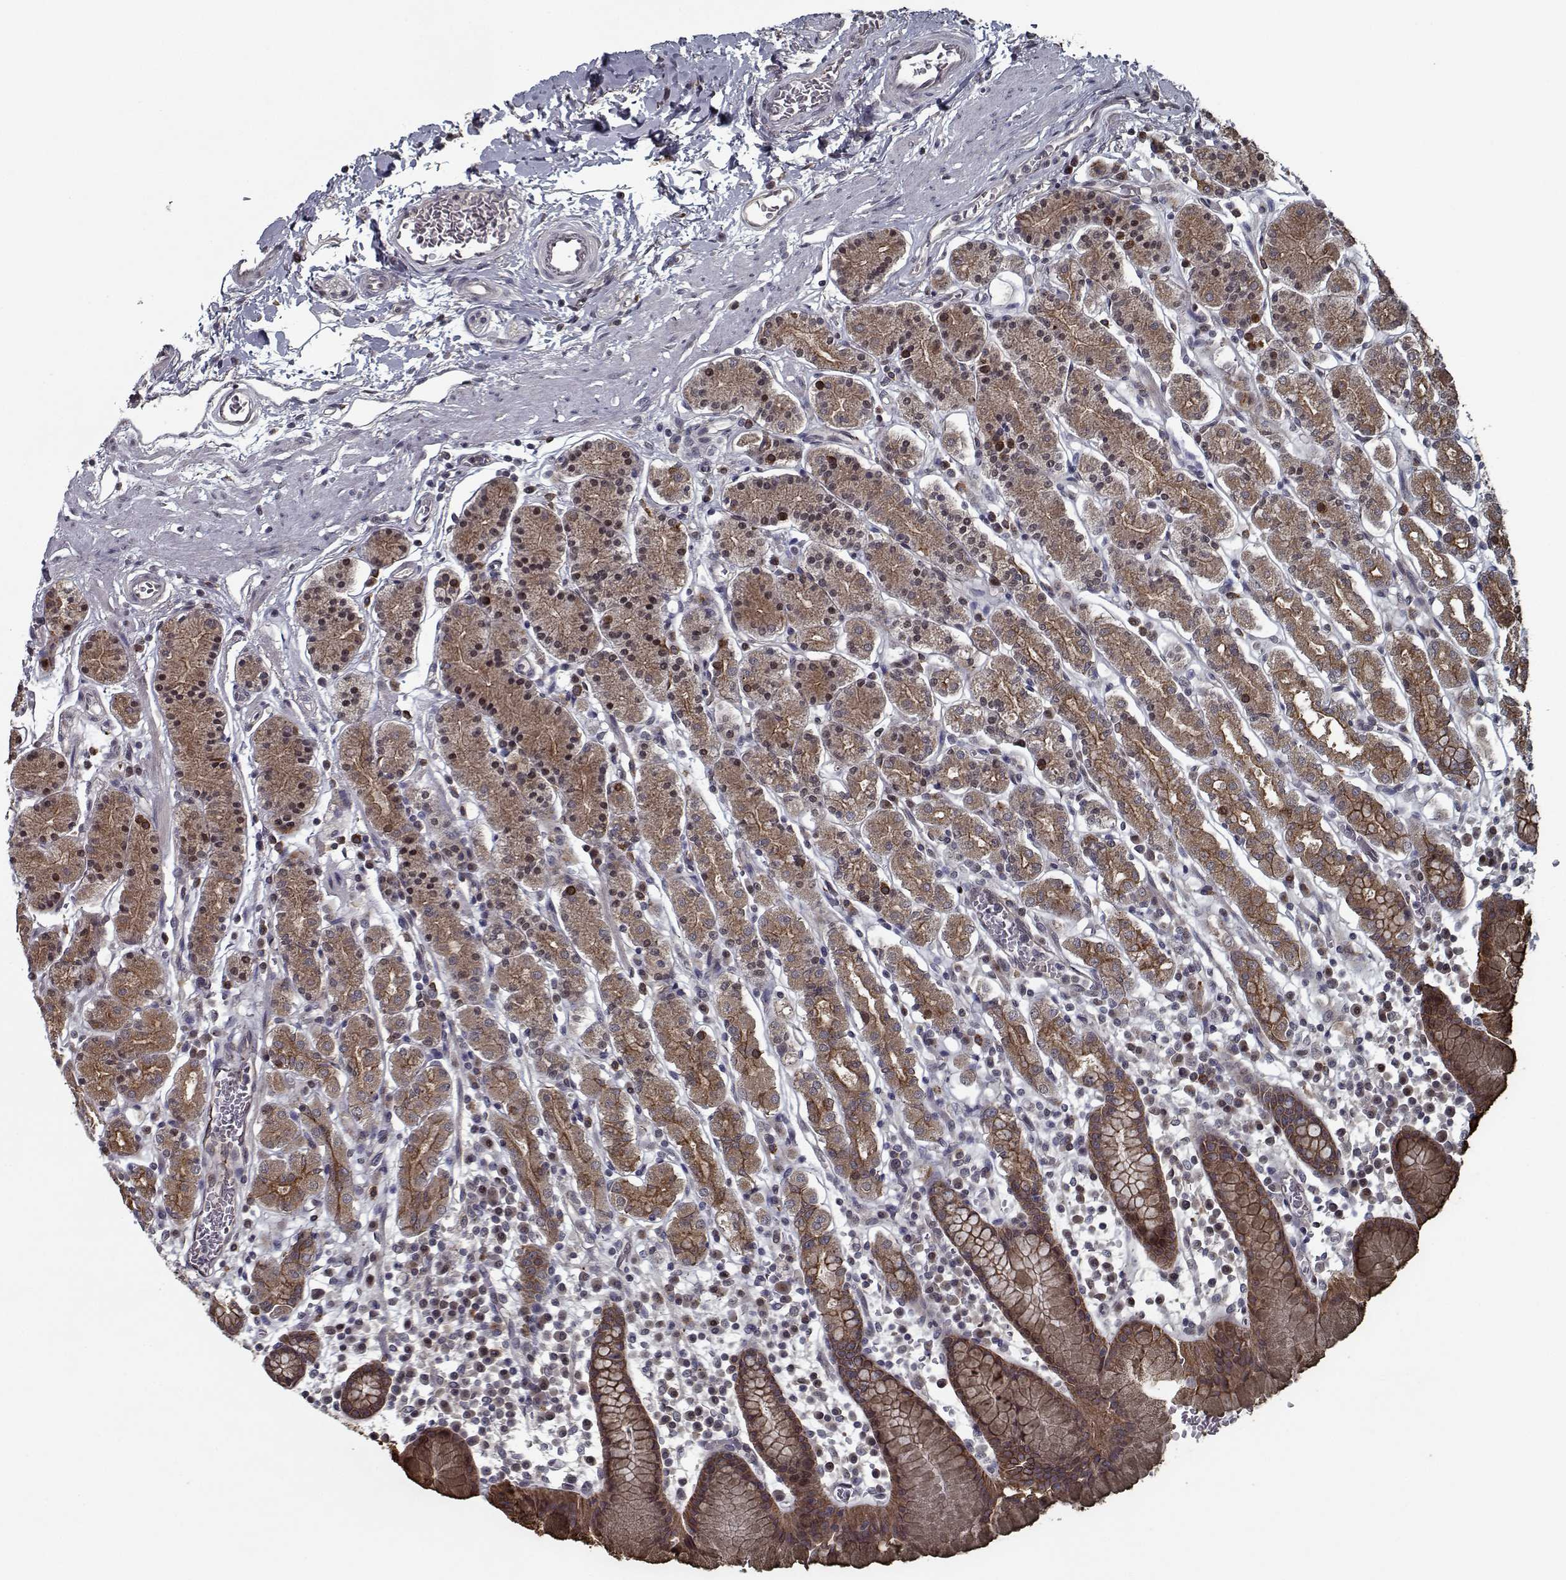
{"staining": {"intensity": "moderate", "quantity": ">75%", "location": "cytoplasmic/membranous,nuclear"}, "tissue": "stomach", "cell_type": "Glandular cells", "image_type": "normal", "snomed": [{"axis": "morphology", "description": "Normal tissue, NOS"}, {"axis": "topography", "description": "Stomach, upper"}, {"axis": "topography", "description": "Stomach"}], "caption": "The image demonstrates immunohistochemical staining of normal stomach. There is moderate cytoplasmic/membranous,nuclear staining is identified in approximately >75% of glandular cells.", "gene": "NLK", "patient": {"sex": "male", "age": 62}}